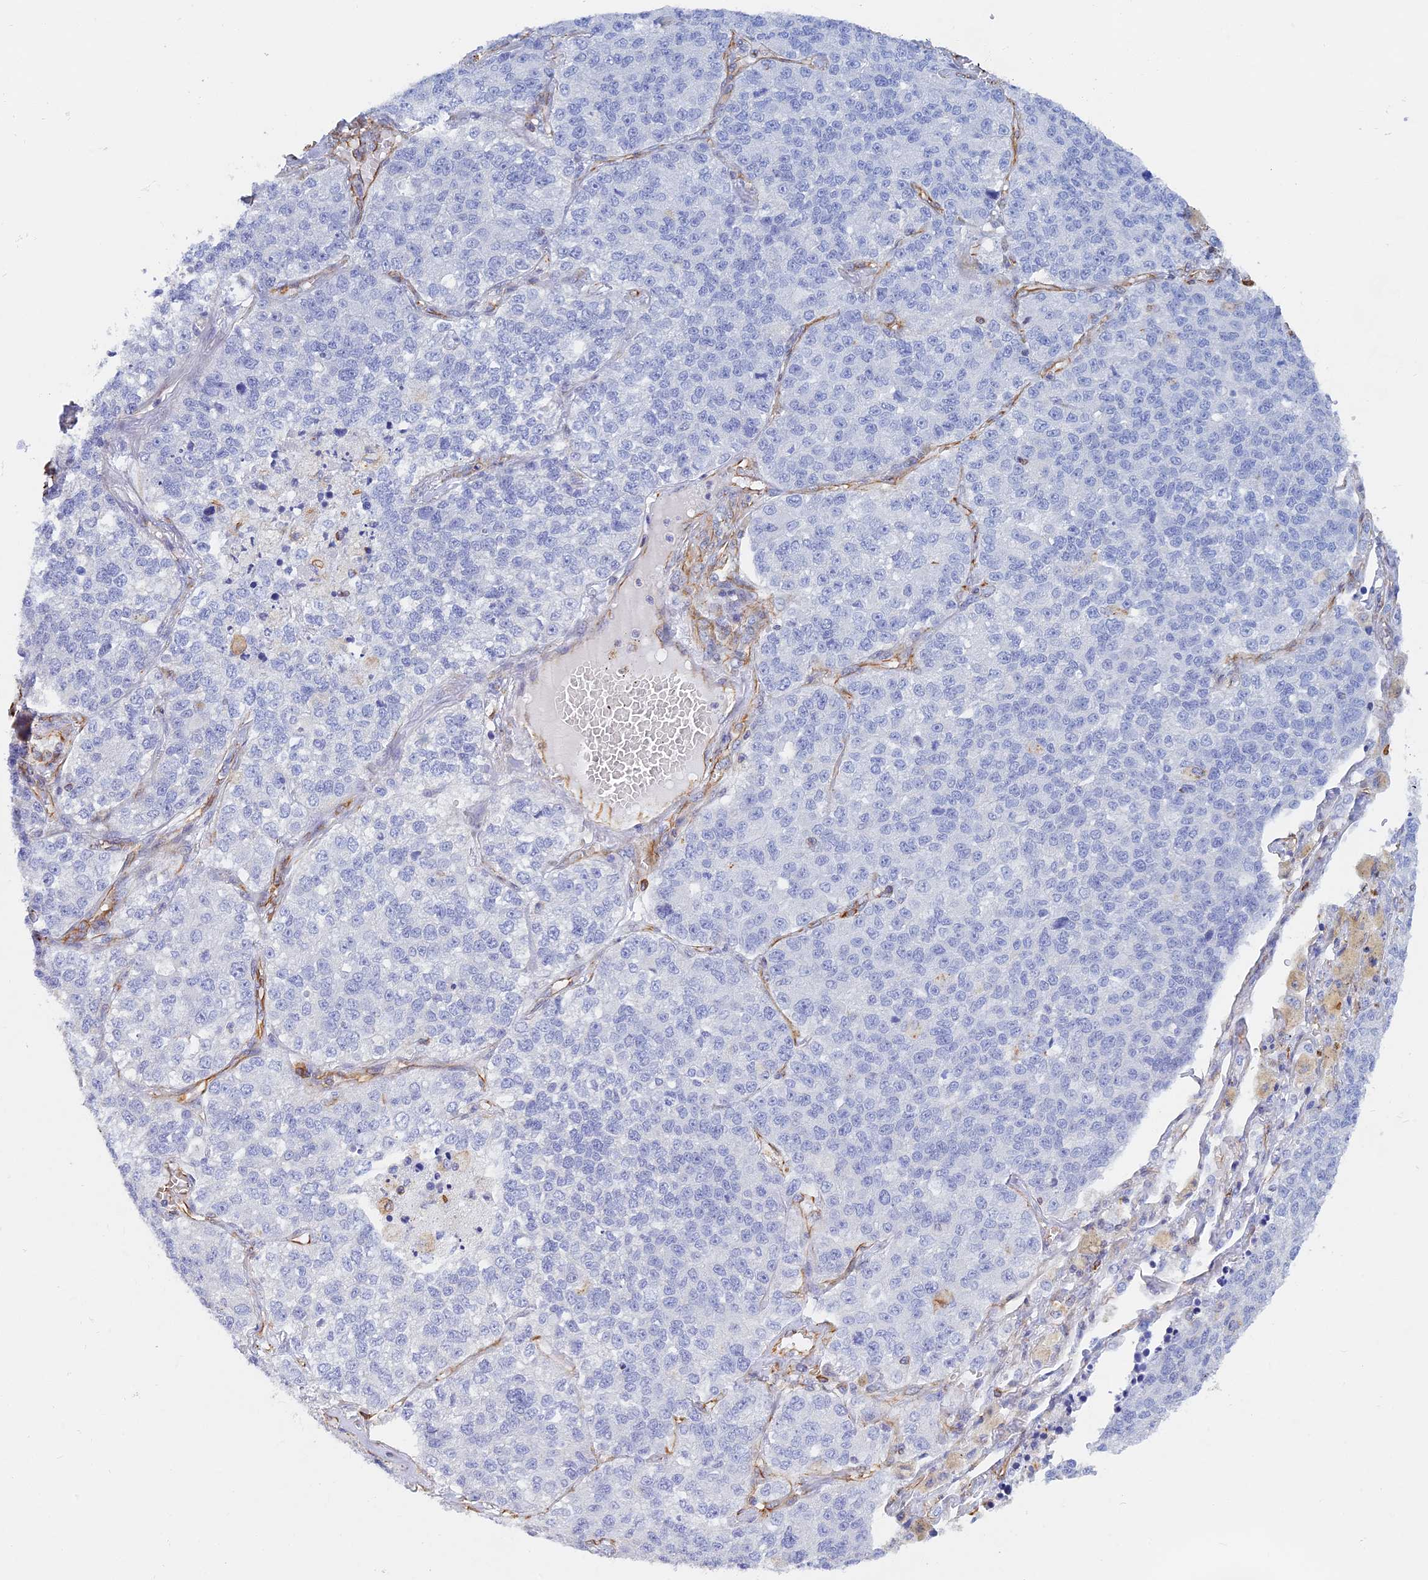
{"staining": {"intensity": "negative", "quantity": "none", "location": "none"}, "tissue": "lung cancer", "cell_type": "Tumor cells", "image_type": "cancer", "snomed": [{"axis": "morphology", "description": "Adenocarcinoma, NOS"}, {"axis": "topography", "description": "Lung"}], "caption": "A photomicrograph of human lung adenocarcinoma is negative for staining in tumor cells.", "gene": "RMC1", "patient": {"sex": "male", "age": 49}}